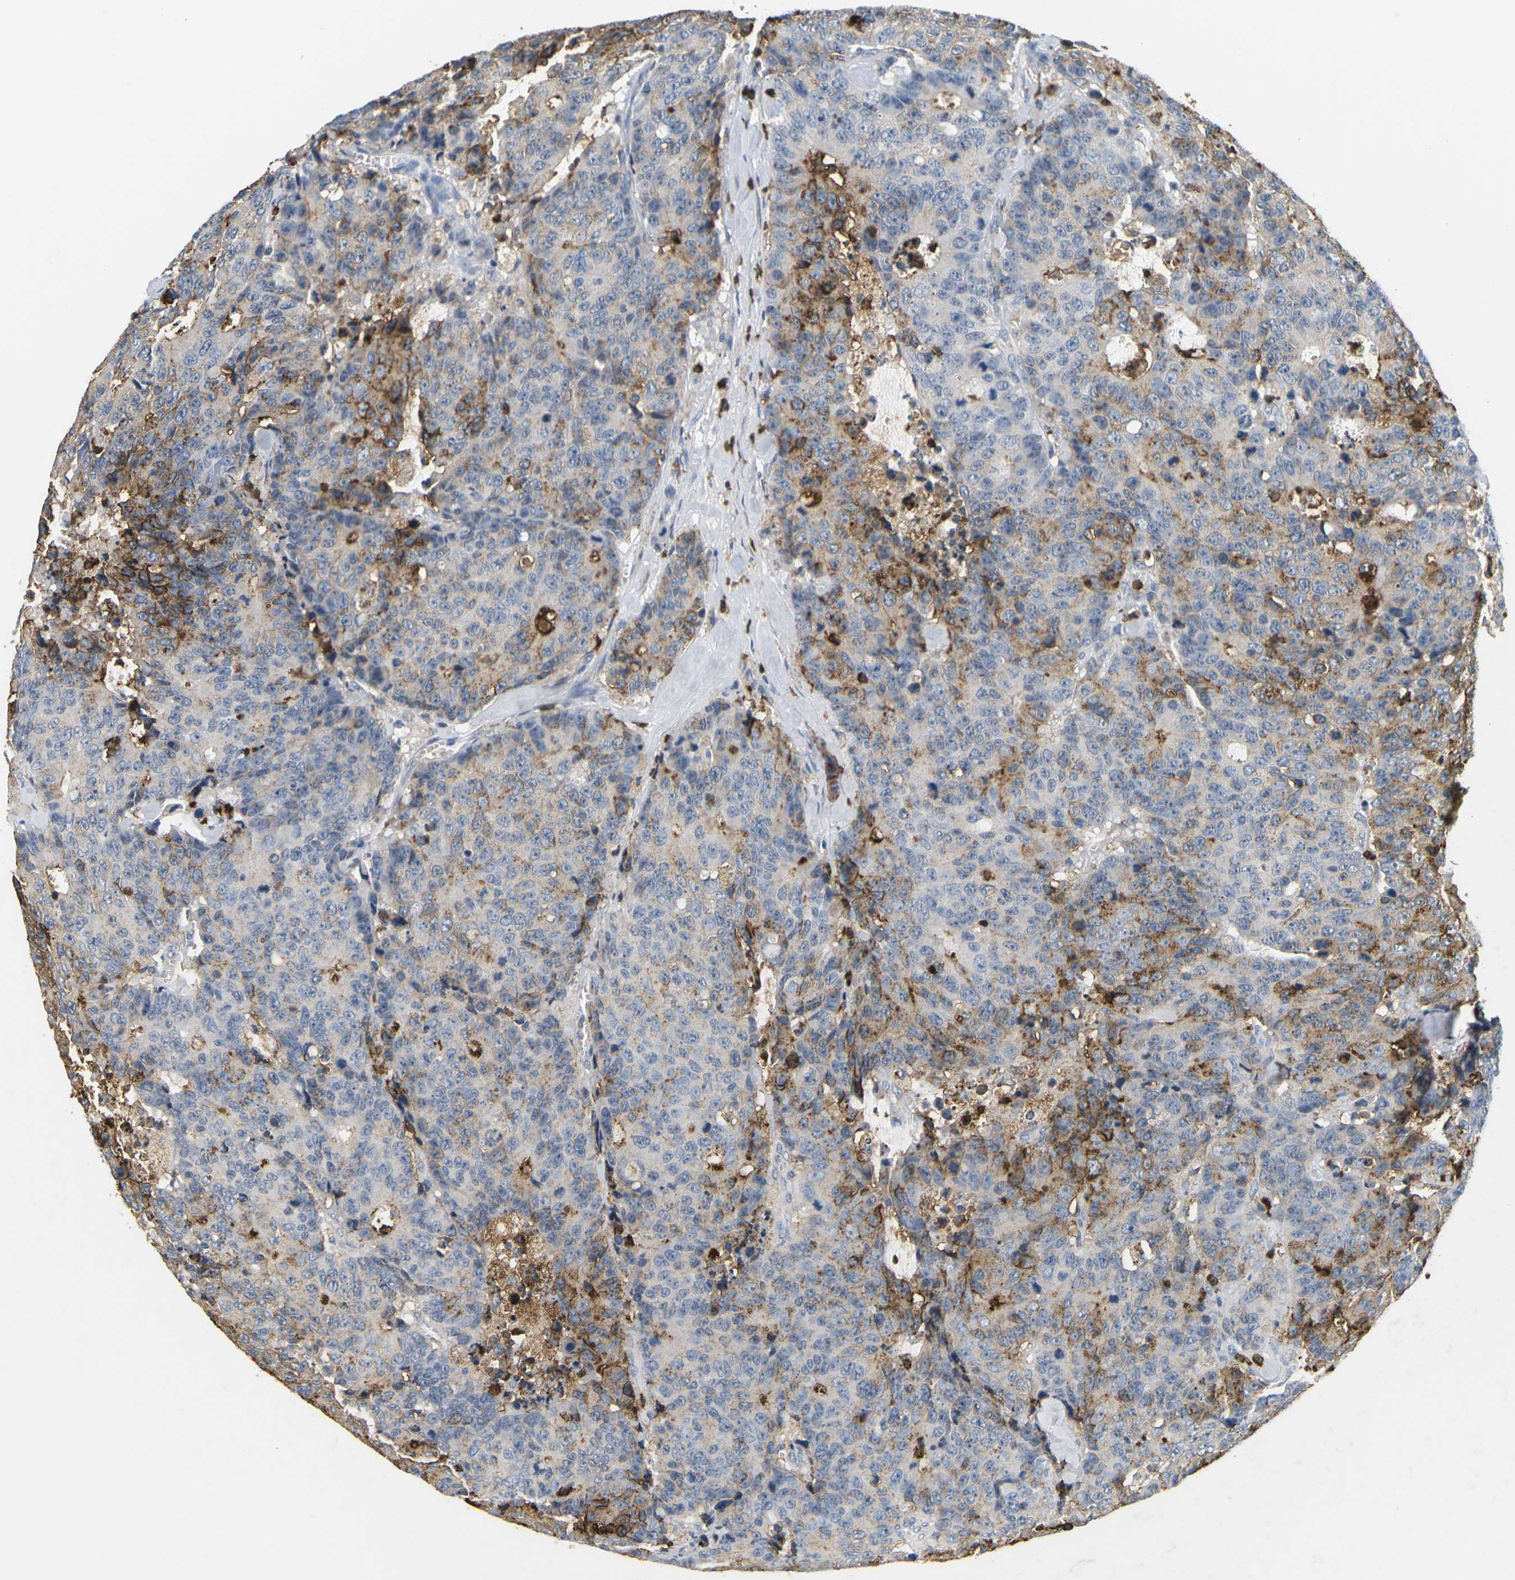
{"staining": {"intensity": "weak", "quantity": "25%-75%", "location": "cytoplasmic/membranous"}, "tissue": "colorectal cancer", "cell_type": "Tumor cells", "image_type": "cancer", "snomed": [{"axis": "morphology", "description": "Adenocarcinoma, NOS"}, {"axis": "topography", "description": "Colon"}], "caption": "A high-resolution histopathology image shows IHC staining of colorectal adenocarcinoma, which shows weak cytoplasmic/membranous expression in about 25%-75% of tumor cells. Nuclei are stained in blue.", "gene": "ADM", "patient": {"sex": "female", "age": 86}}